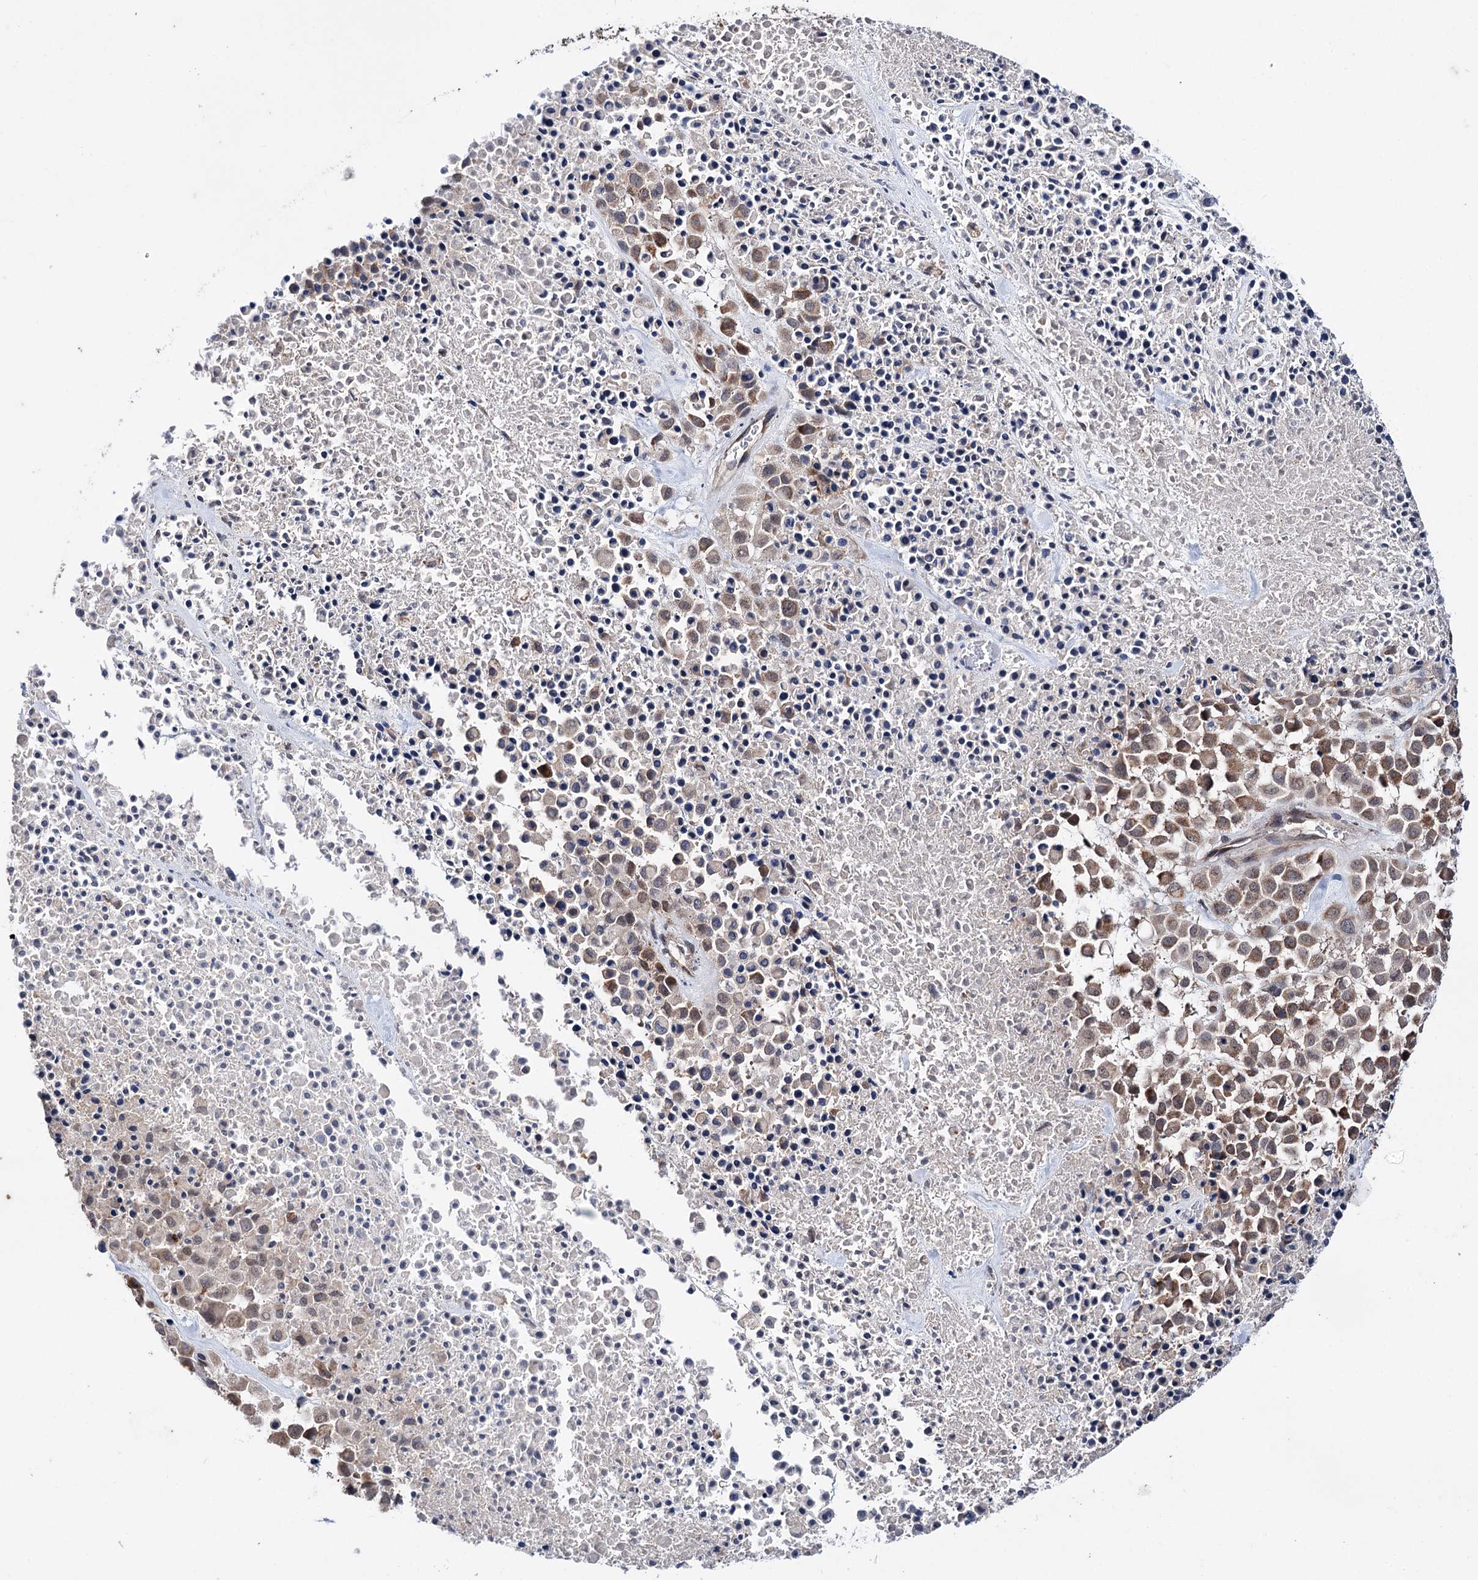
{"staining": {"intensity": "moderate", "quantity": ">75%", "location": "cytoplasmic/membranous"}, "tissue": "melanoma", "cell_type": "Tumor cells", "image_type": "cancer", "snomed": [{"axis": "morphology", "description": "Malignant melanoma, Metastatic site"}, {"axis": "topography", "description": "Skin"}], "caption": "The micrograph demonstrates immunohistochemical staining of malignant melanoma (metastatic site). There is moderate cytoplasmic/membranous positivity is seen in approximately >75% of tumor cells. (Brightfield microscopy of DAB IHC at high magnification).", "gene": "CLPB", "patient": {"sex": "female", "age": 81}}